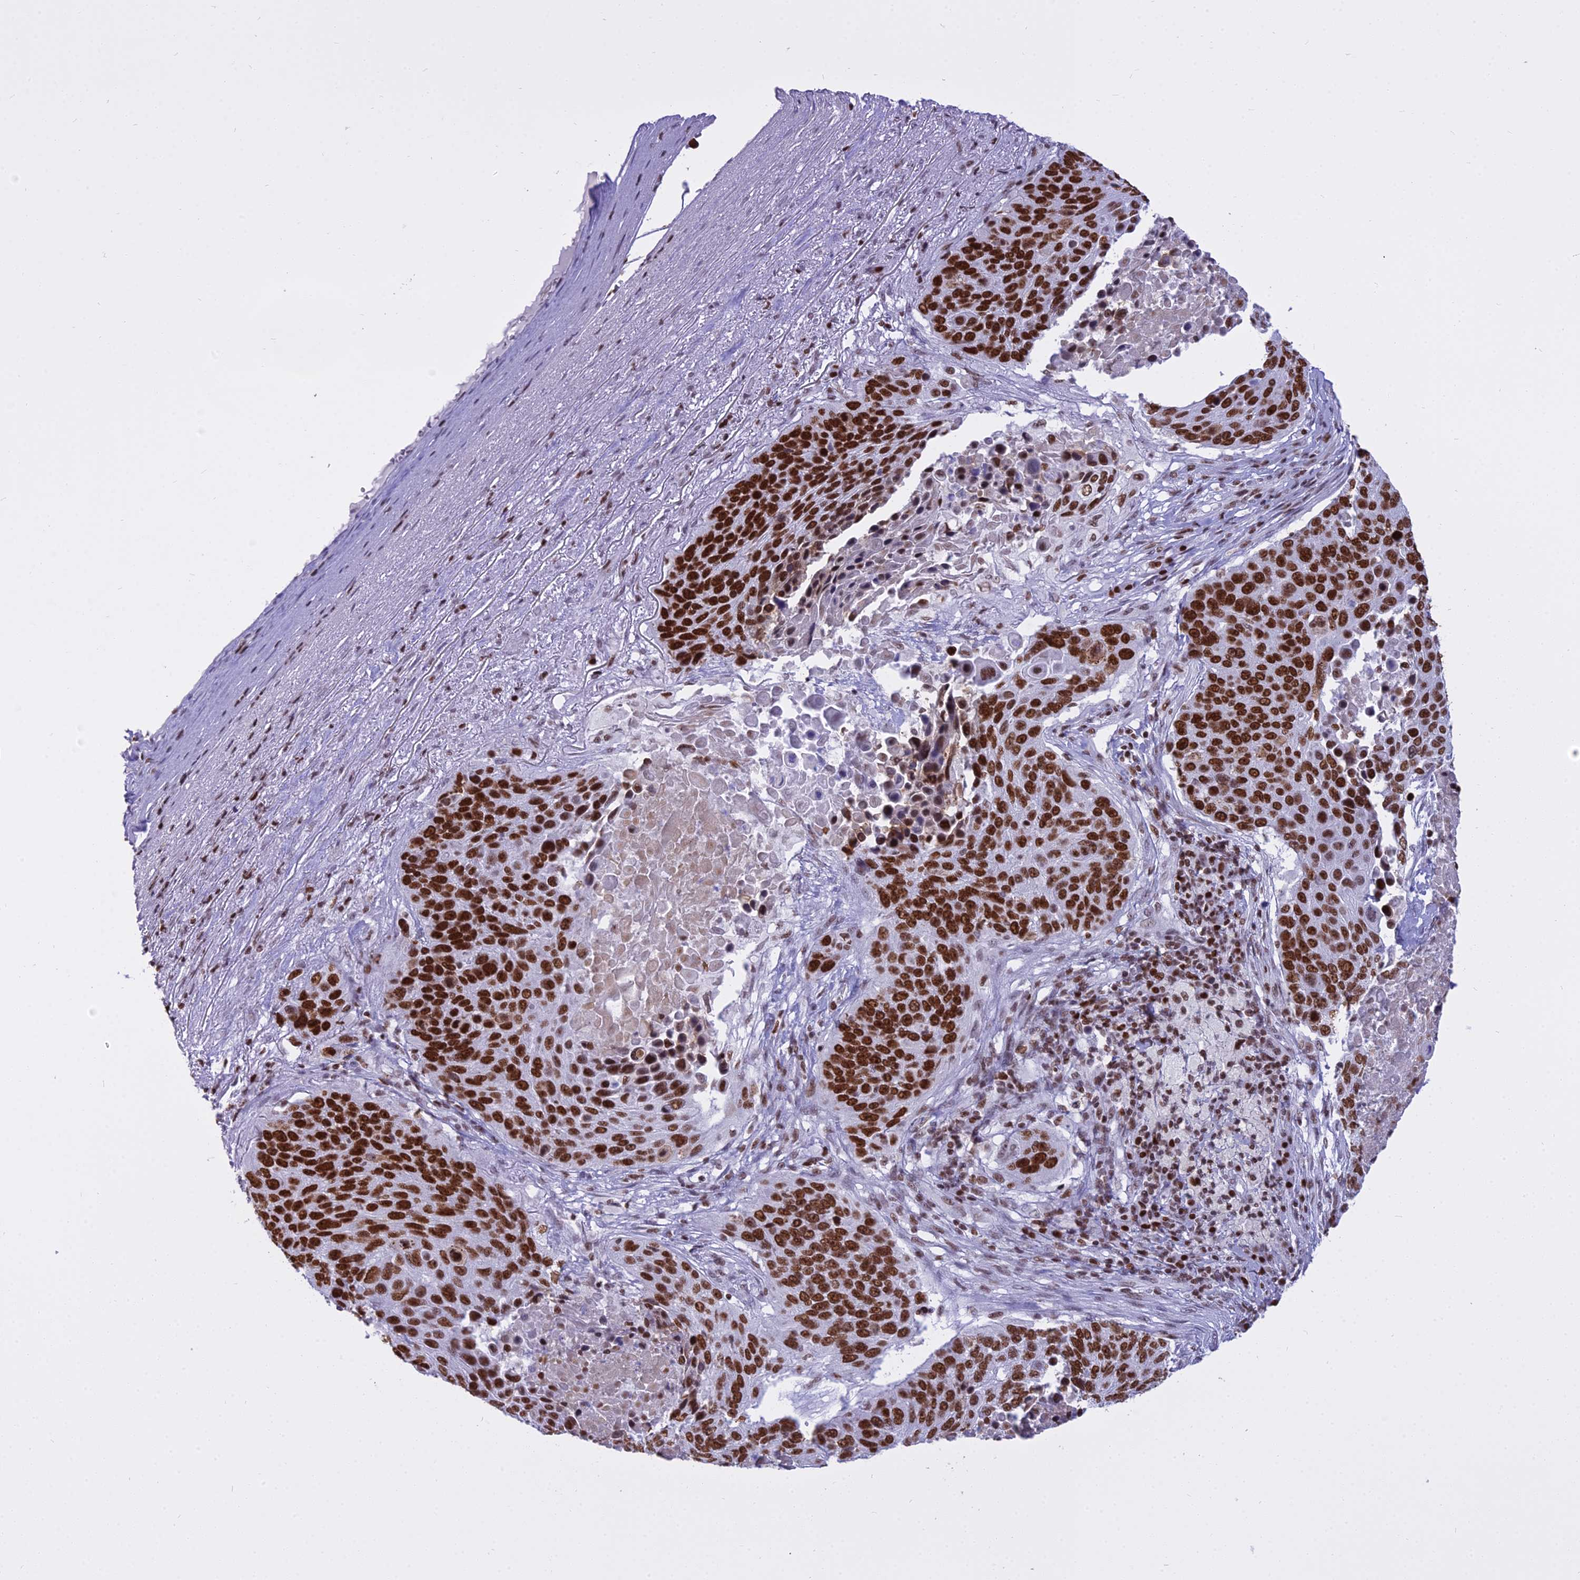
{"staining": {"intensity": "strong", "quantity": ">75%", "location": "nuclear"}, "tissue": "lung cancer", "cell_type": "Tumor cells", "image_type": "cancer", "snomed": [{"axis": "morphology", "description": "Normal tissue, NOS"}, {"axis": "morphology", "description": "Squamous cell carcinoma, NOS"}, {"axis": "topography", "description": "Lymph node"}, {"axis": "topography", "description": "Lung"}], "caption": "Lung squamous cell carcinoma stained with DAB IHC displays high levels of strong nuclear expression in approximately >75% of tumor cells. The staining was performed using DAB (3,3'-diaminobenzidine), with brown indicating positive protein expression. Nuclei are stained blue with hematoxylin.", "gene": "PARP1", "patient": {"sex": "male", "age": 66}}